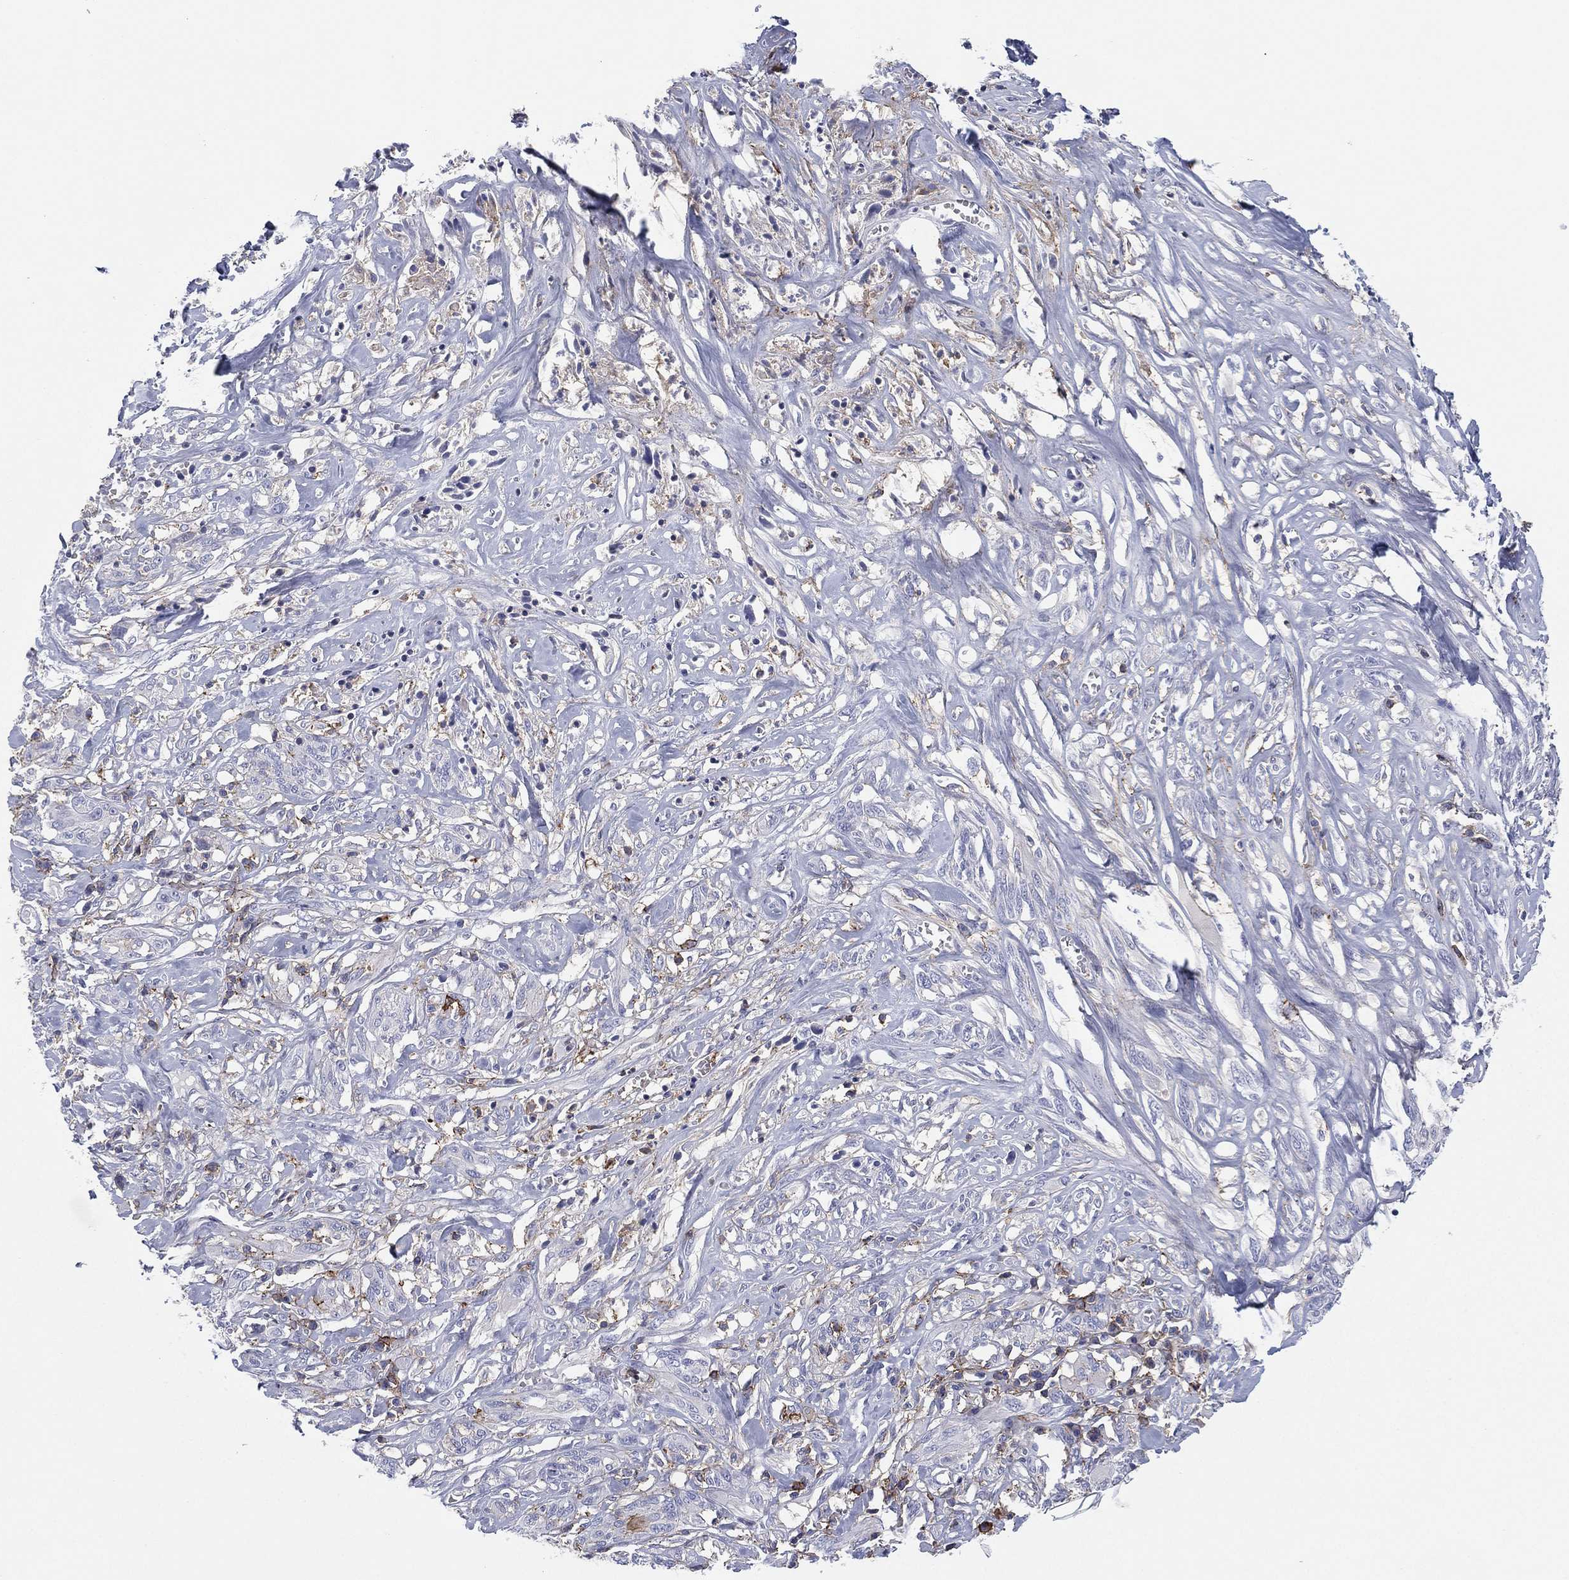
{"staining": {"intensity": "negative", "quantity": "none", "location": "none"}, "tissue": "melanoma", "cell_type": "Tumor cells", "image_type": "cancer", "snomed": [{"axis": "morphology", "description": "Malignant melanoma, NOS"}, {"axis": "topography", "description": "Skin"}], "caption": "This is an immunohistochemistry image of malignant melanoma. There is no staining in tumor cells.", "gene": "SELPLG", "patient": {"sex": "female", "age": 91}}